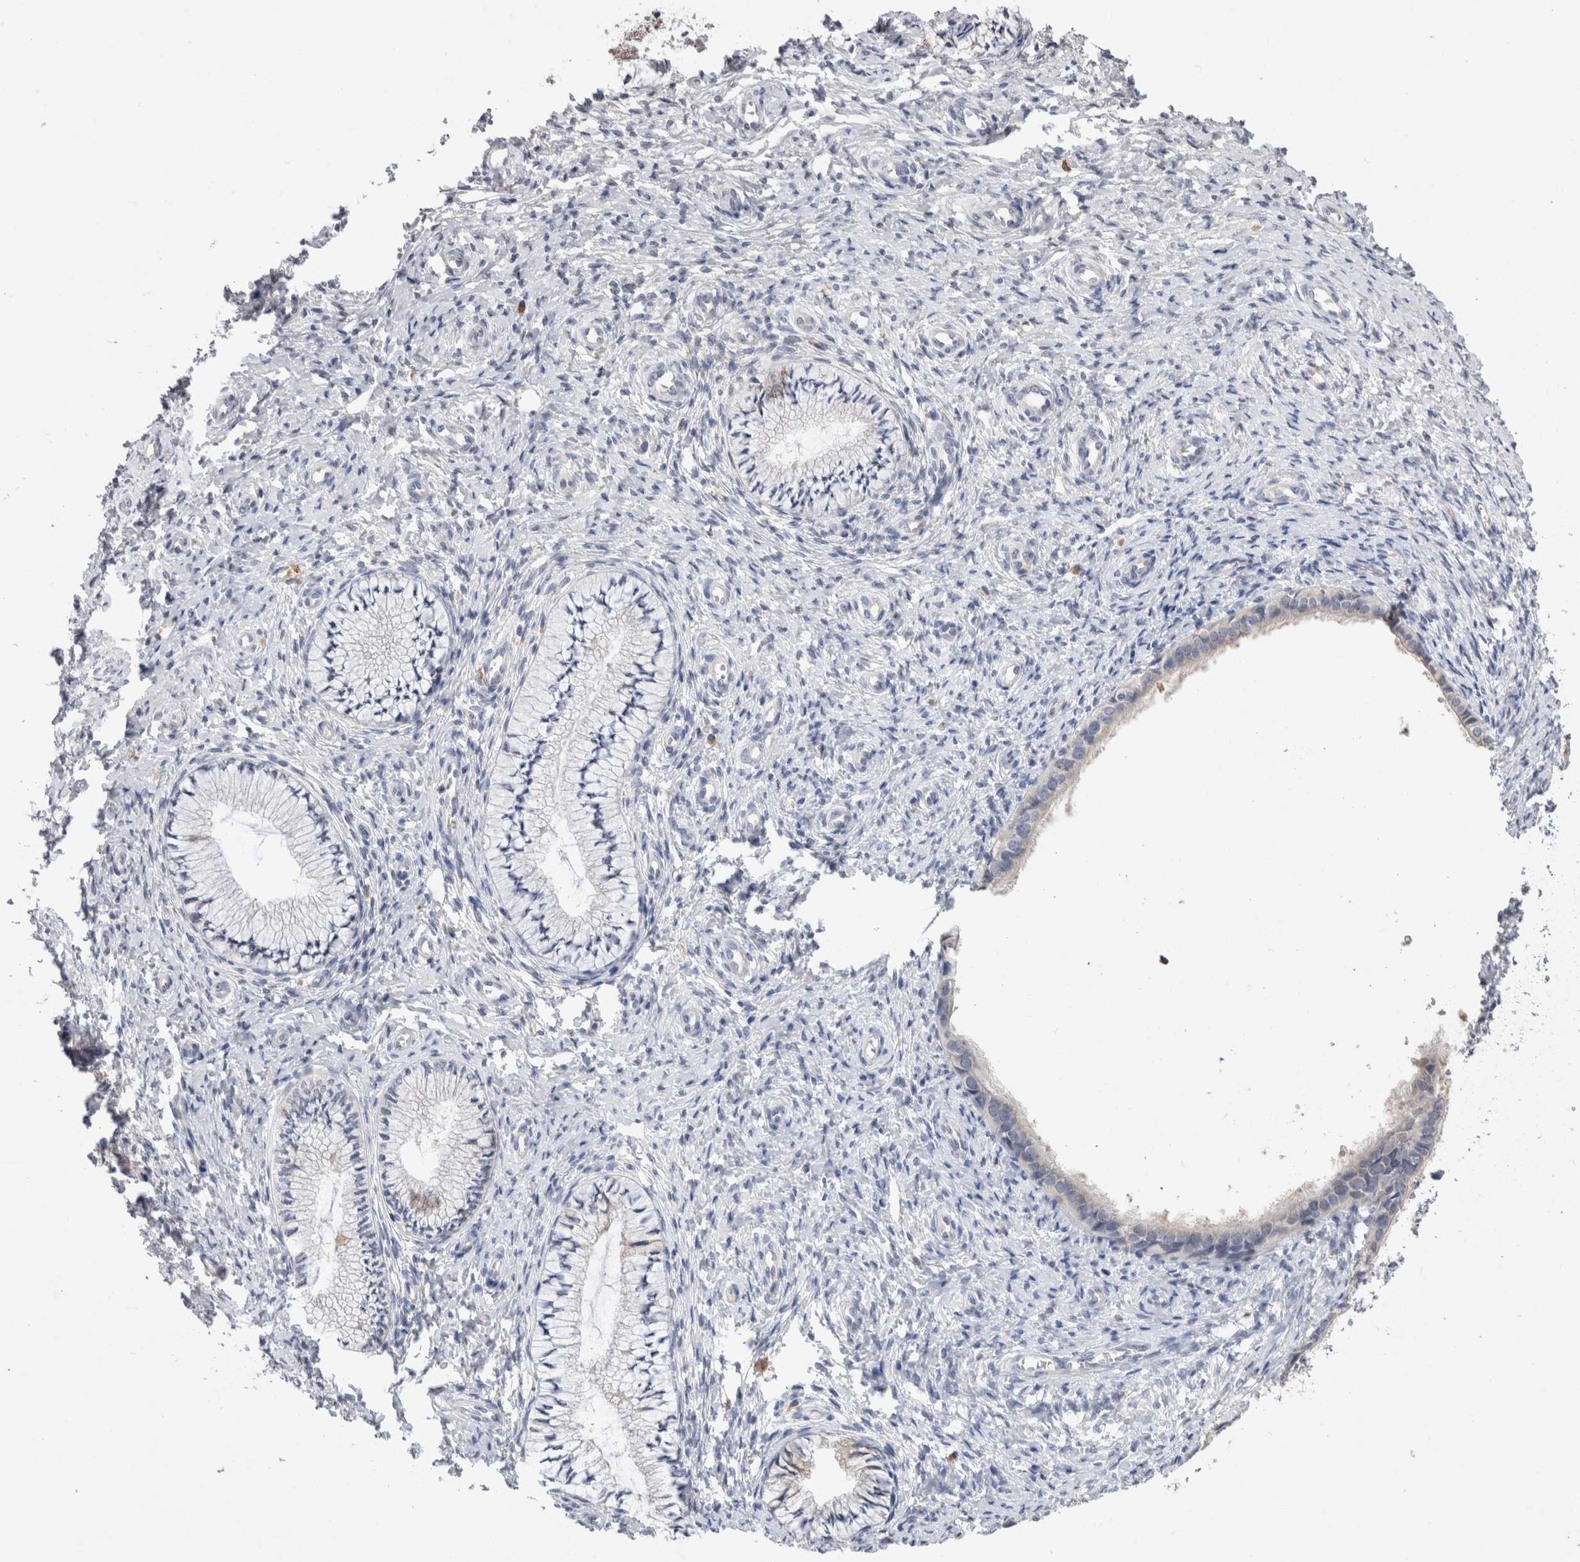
{"staining": {"intensity": "negative", "quantity": "none", "location": "none"}, "tissue": "cervix", "cell_type": "Glandular cells", "image_type": "normal", "snomed": [{"axis": "morphology", "description": "Normal tissue, NOS"}, {"axis": "topography", "description": "Cervix"}], "caption": "The micrograph demonstrates no significant expression in glandular cells of cervix. Nuclei are stained in blue.", "gene": "VSIG4", "patient": {"sex": "female", "age": 36}}